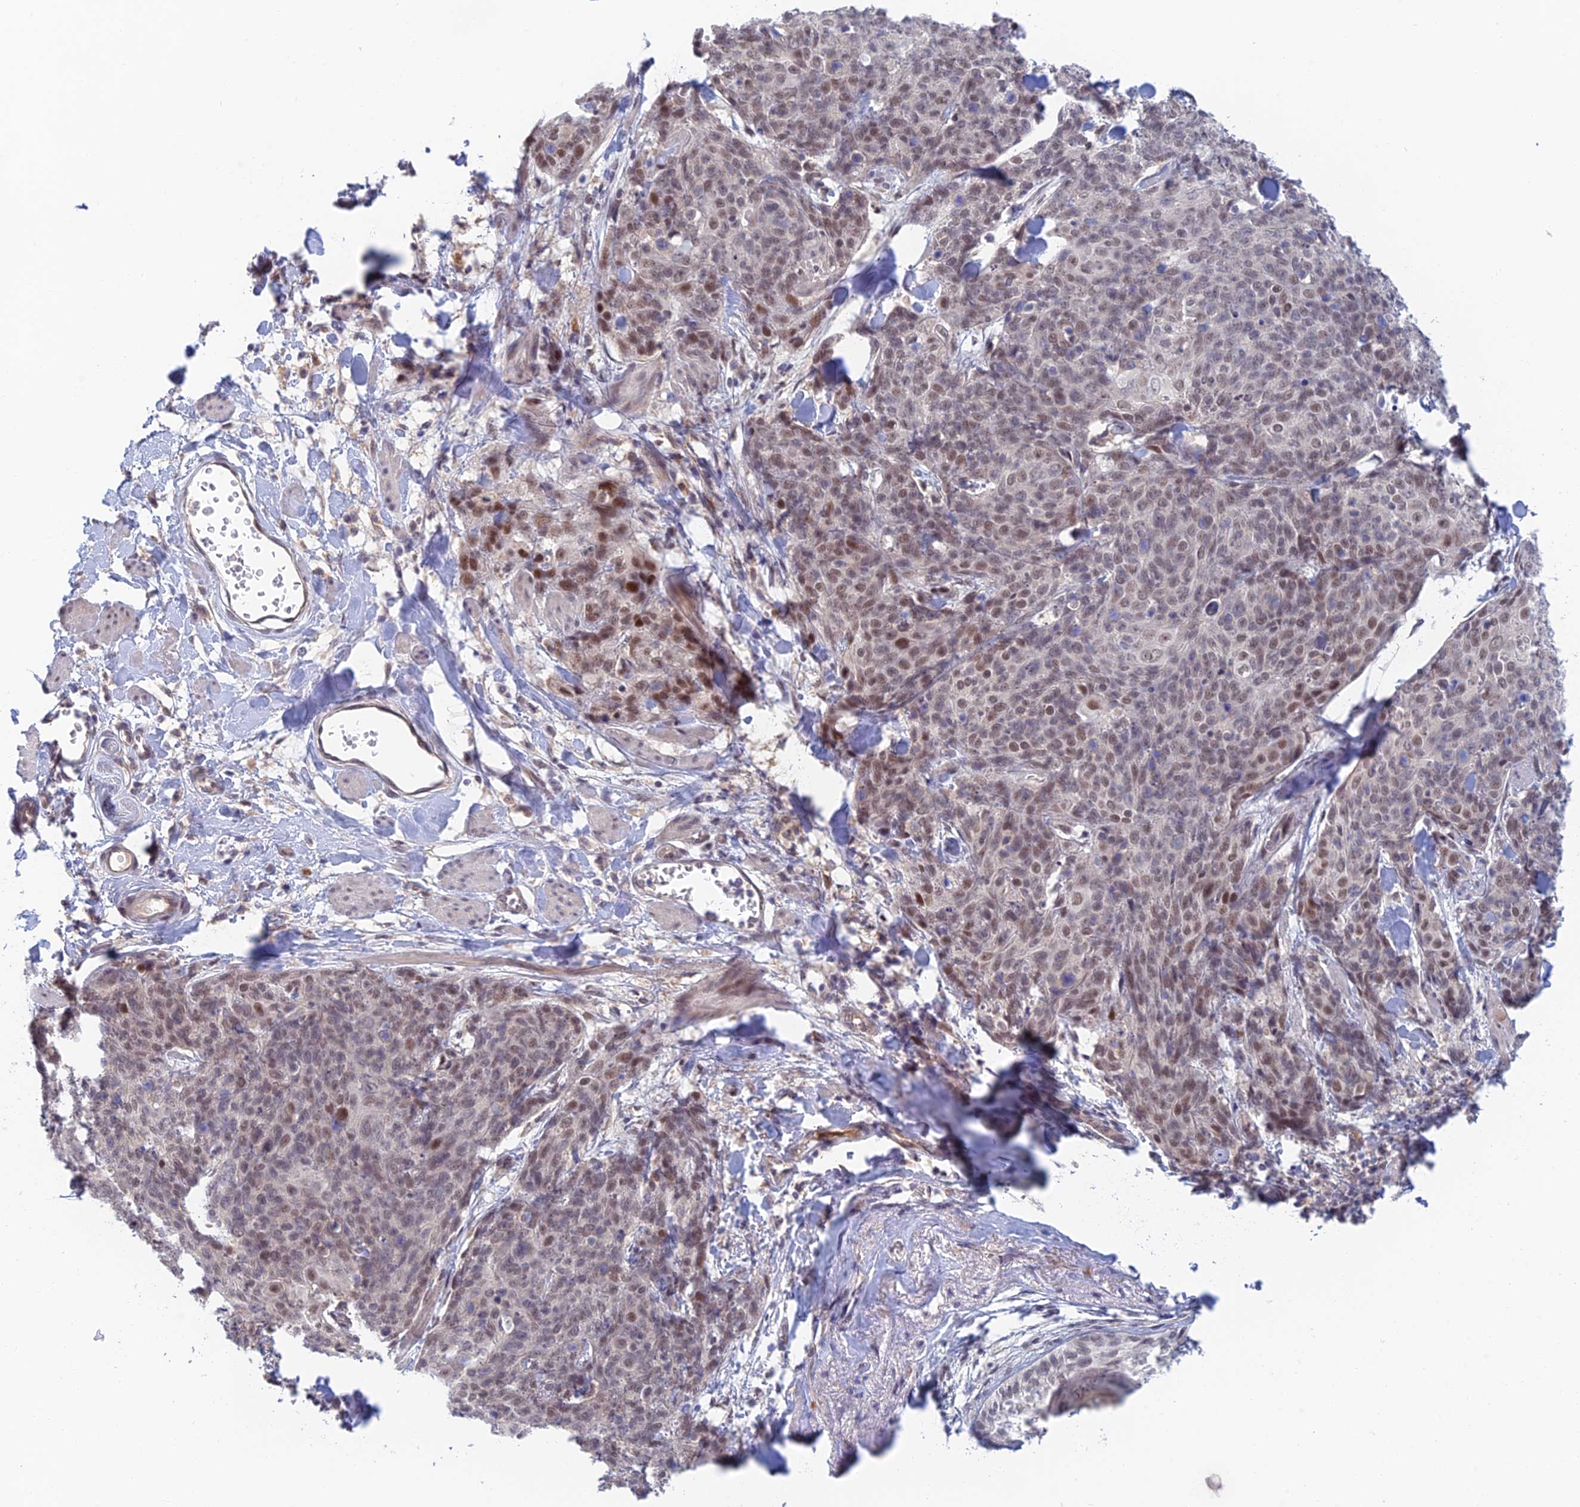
{"staining": {"intensity": "moderate", "quantity": "25%-75%", "location": "nuclear"}, "tissue": "skin cancer", "cell_type": "Tumor cells", "image_type": "cancer", "snomed": [{"axis": "morphology", "description": "Squamous cell carcinoma, NOS"}, {"axis": "topography", "description": "Skin"}, {"axis": "topography", "description": "Vulva"}], "caption": "A micrograph showing moderate nuclear staining in about 25%-75% of tumor cells in skin squamous cell carcinoma, as visualized by brown immunohistochemical staining.", "gene": "ZUP1", "patient": {"sex": "female", "age": 85}}